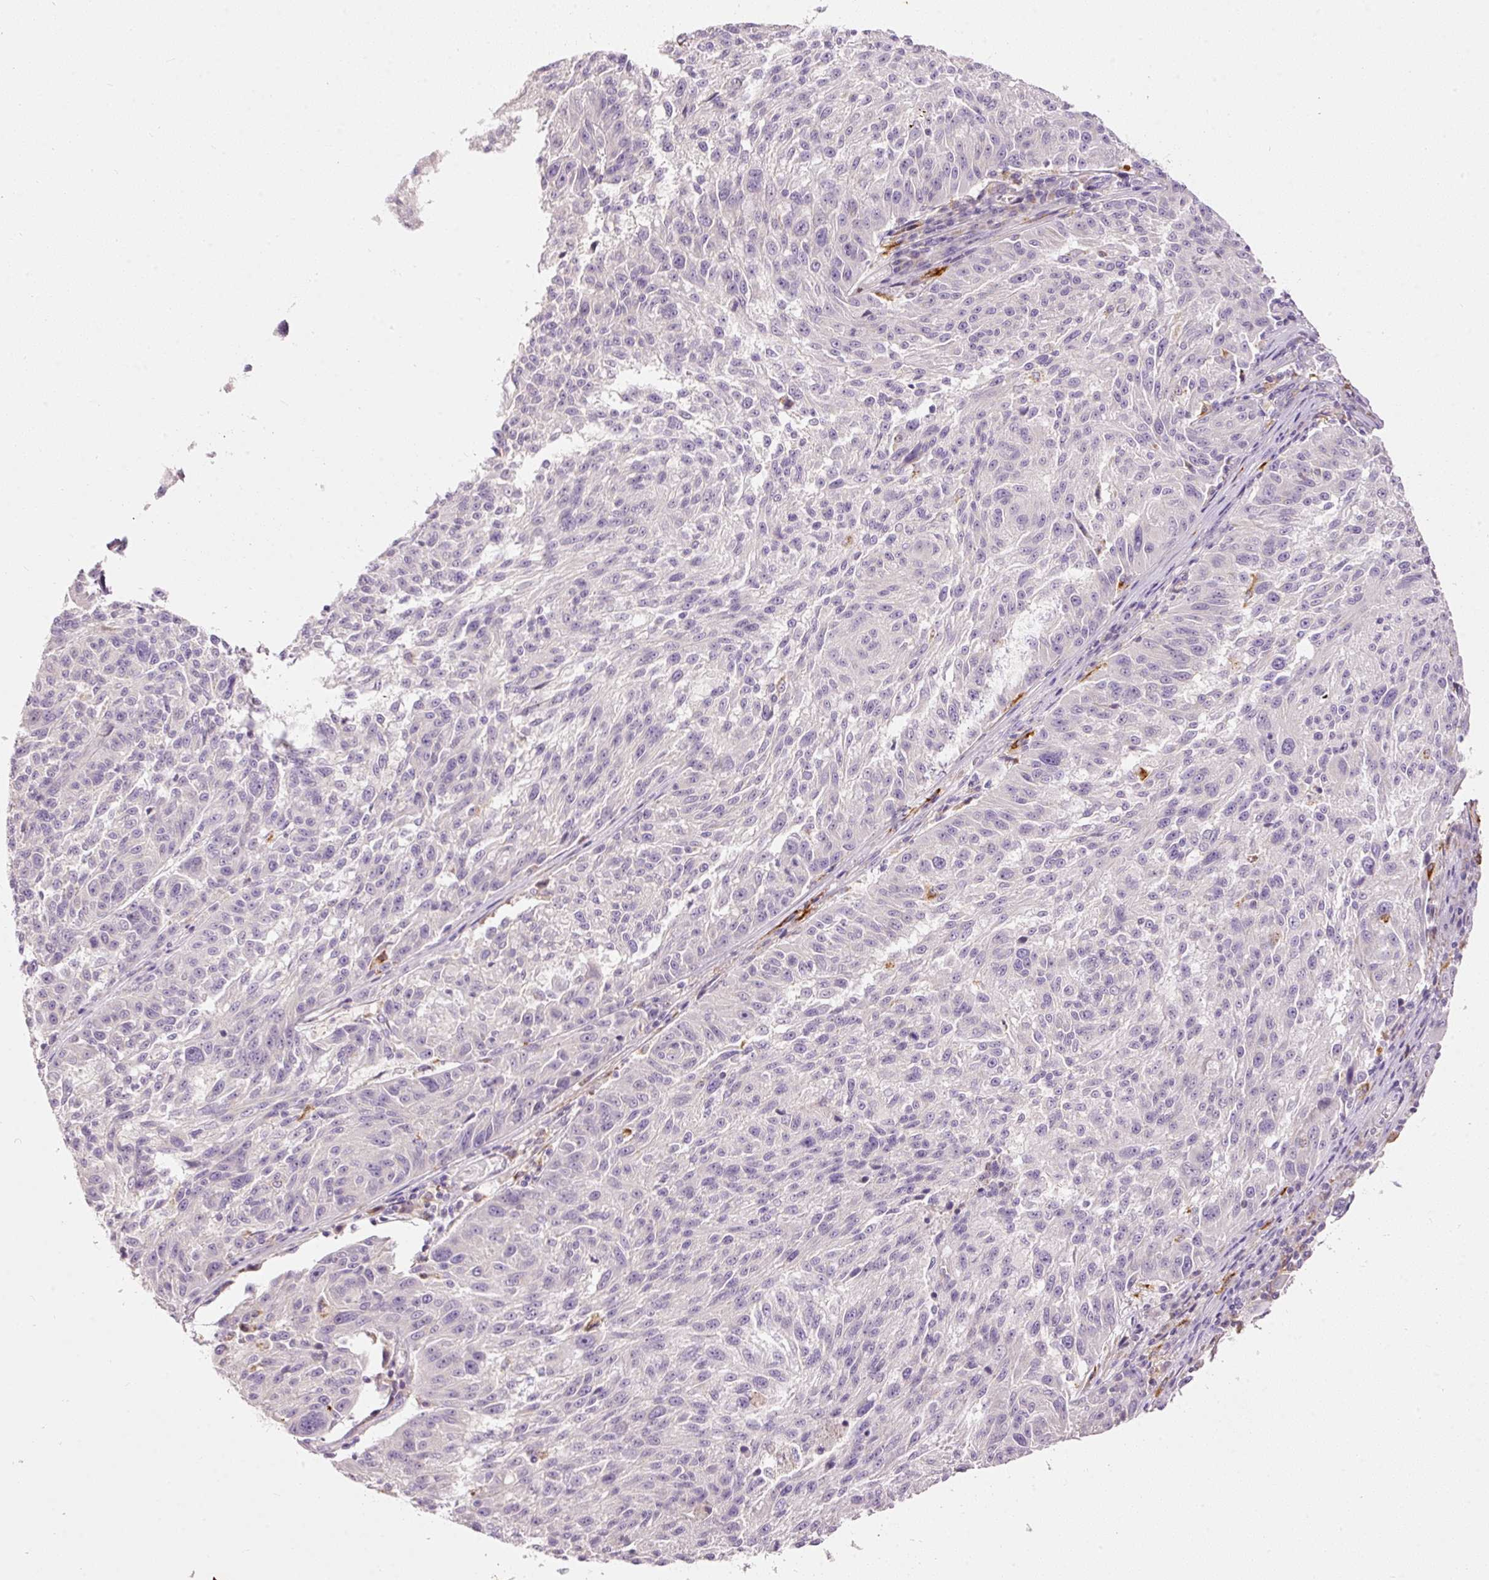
{"staining": {"intensity": "negative", "quantity": "none", "location": "none"}, "tissue": "melanoma", "cell_type": "Tumor cells", "image_type": "cancer", "snomed": [{"axis": "morphology", "description": "Malignant melanoma, NOS"}, {"axis": "topography", "description": "Skin"}], "caption": "Tumor cells show no significant positivity in malignant melanoma. (DAB (3,3'-diaminobenzidine) immunohistochemistry, high magnification).", "gene": "MTHFD2", "patient": {"sex": "male", "age": 53}}